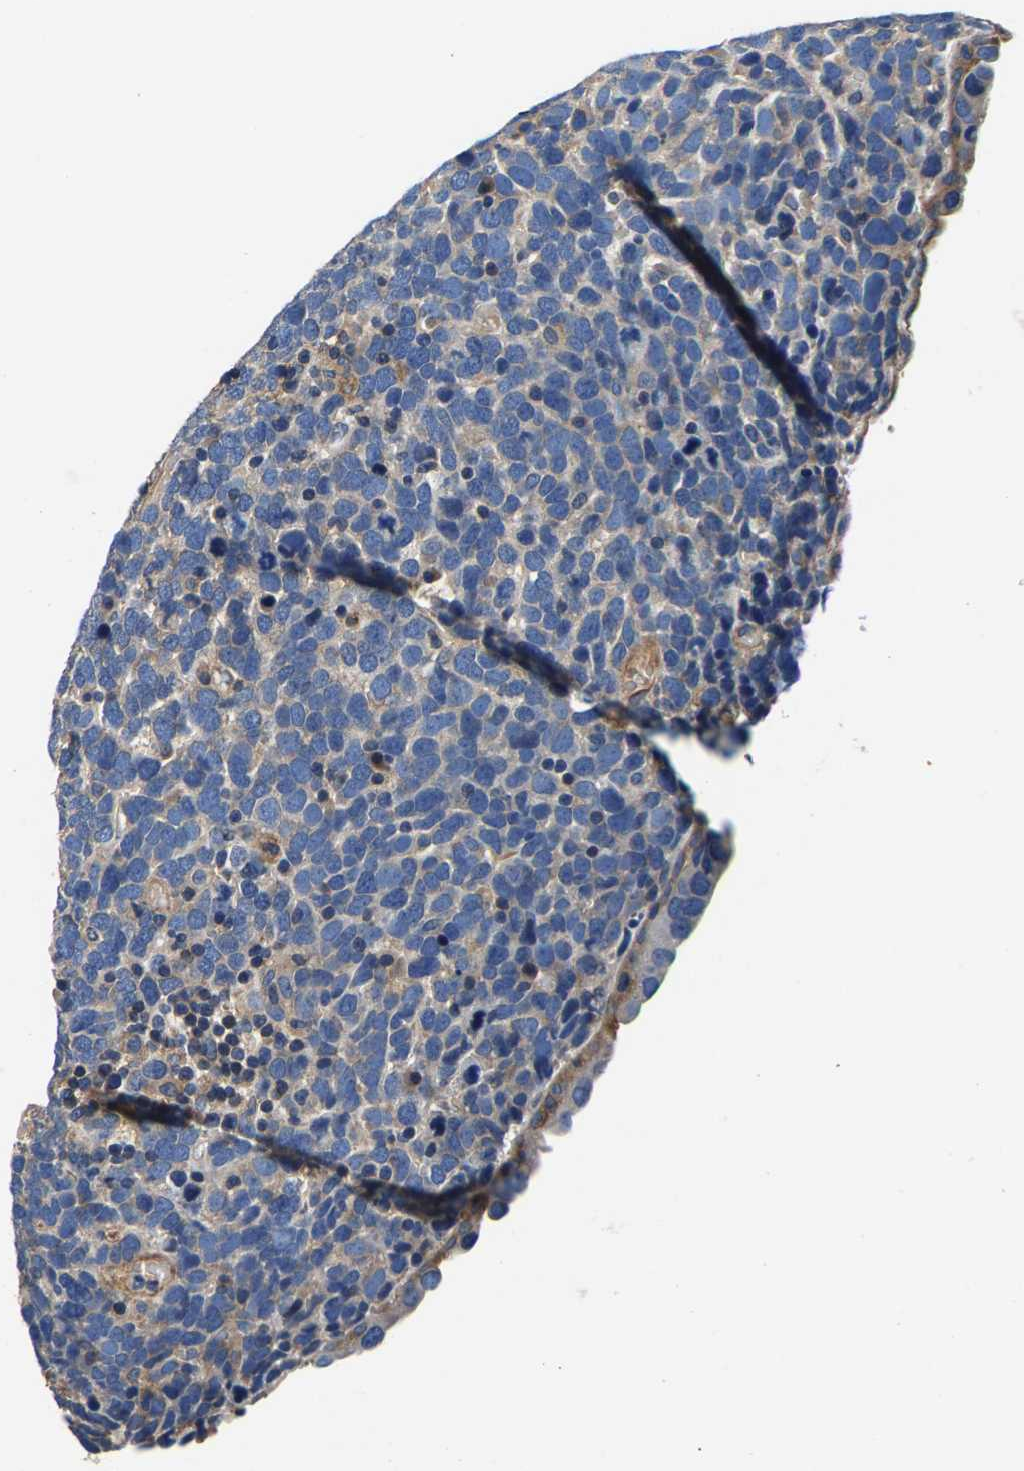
{"staining": {"intensity": "negative", "quantity": "none", "location": "none"}, "tissue": "urothelial cancer", "cell_type": "Tumor cells", "image_type": "cancer", "snomed": [{"axis": "morphology", "description": "Urothelial carcinoma, High grade"}, {"axis": "topography", "description": "Urinary bladder"}], "caption": "Tumor cells show no significant protein staining in urothelial carcinoma (high-grade).", "gene": "SH3GLB1", "patient": {"sex": "female", "age": 82}}